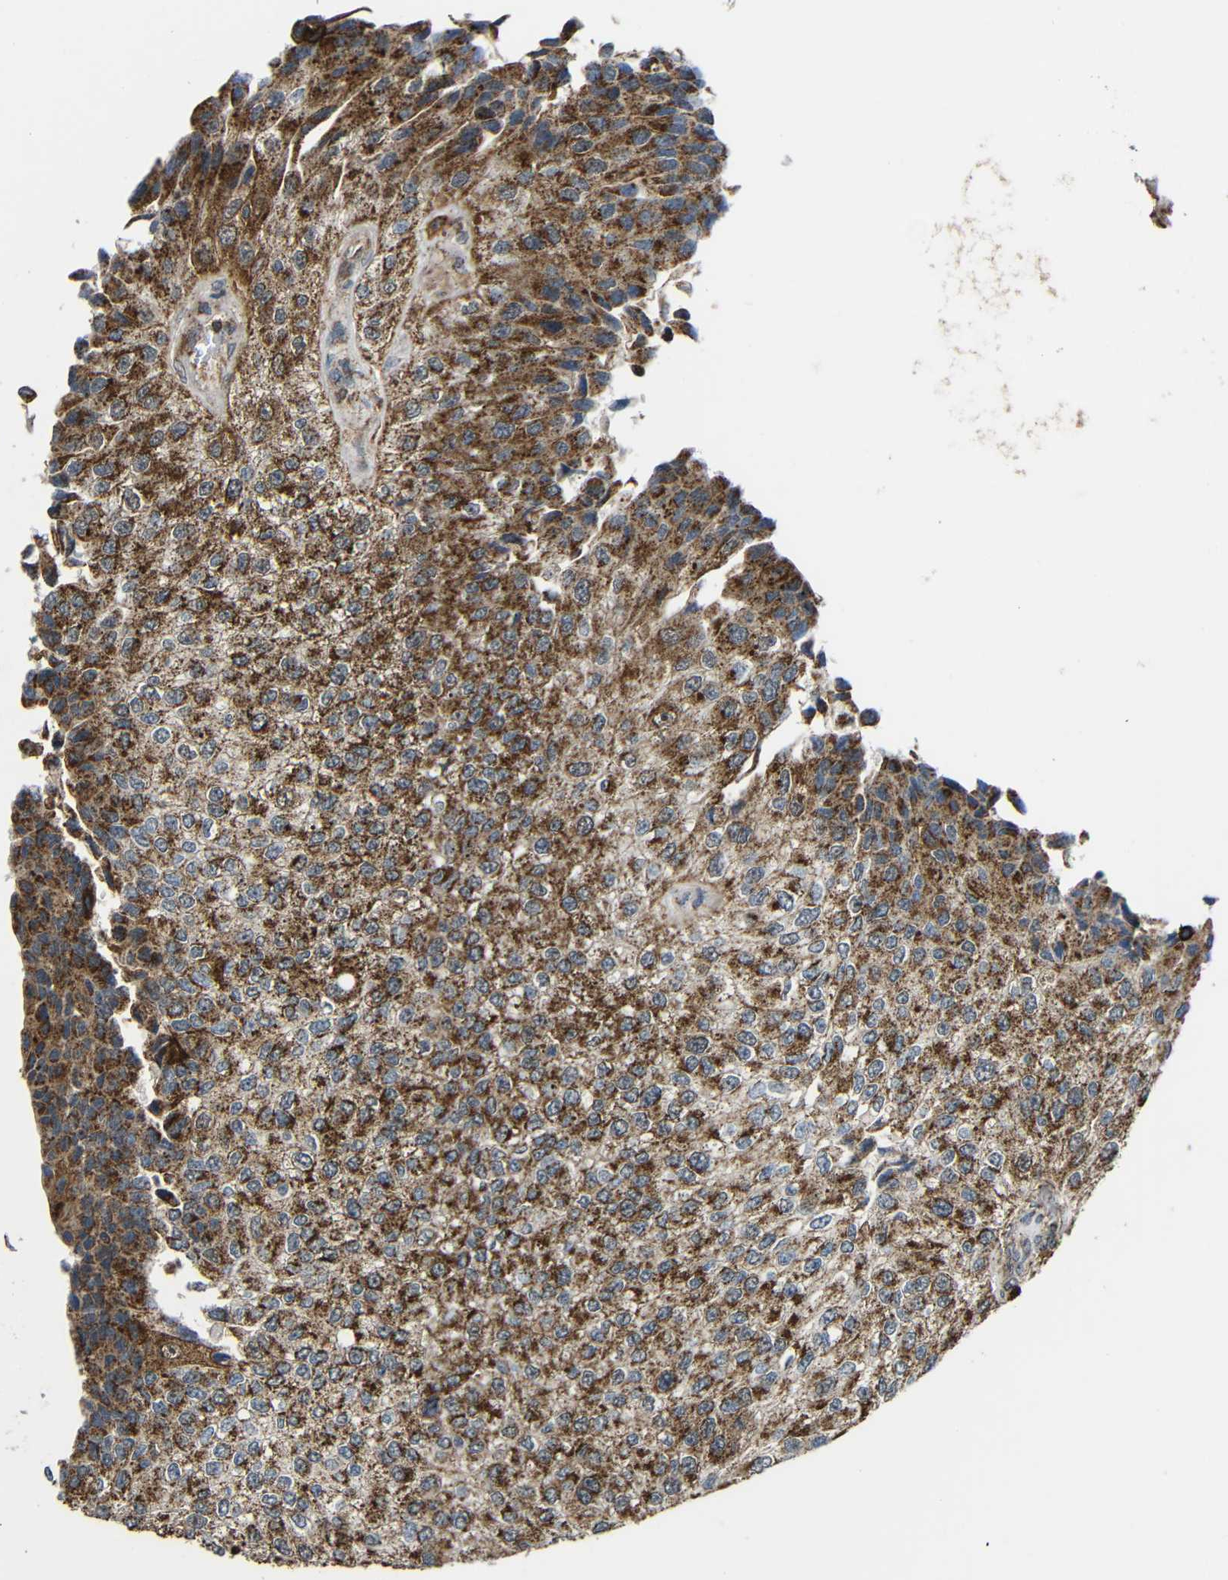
{"staining": {"intensity": "moderate", "quantity": ">75%", "location": "cytoplasmic/membranous"}, "tissue": "urothelial cancer", "cell_type": "Tumor cells", "image_type": "cancer", "snomed": [{"axis": "morphology", "description": "Urothelial carcinoma, High grade"}, {"axis": "topography", "description": "Kidney"}, {"axis": "topography", "description": "Urinary bladder"}], "caption": "DAB (3,3'-diaminobenzidine) immunohistochemical staining of human urothelial cancer reveals moderate cytoplasmic/membranous protein positivity in approximately >75% of tumor cells.", "gene": "C1GALT1", "patient": {"sex": "male", "age": 77}}